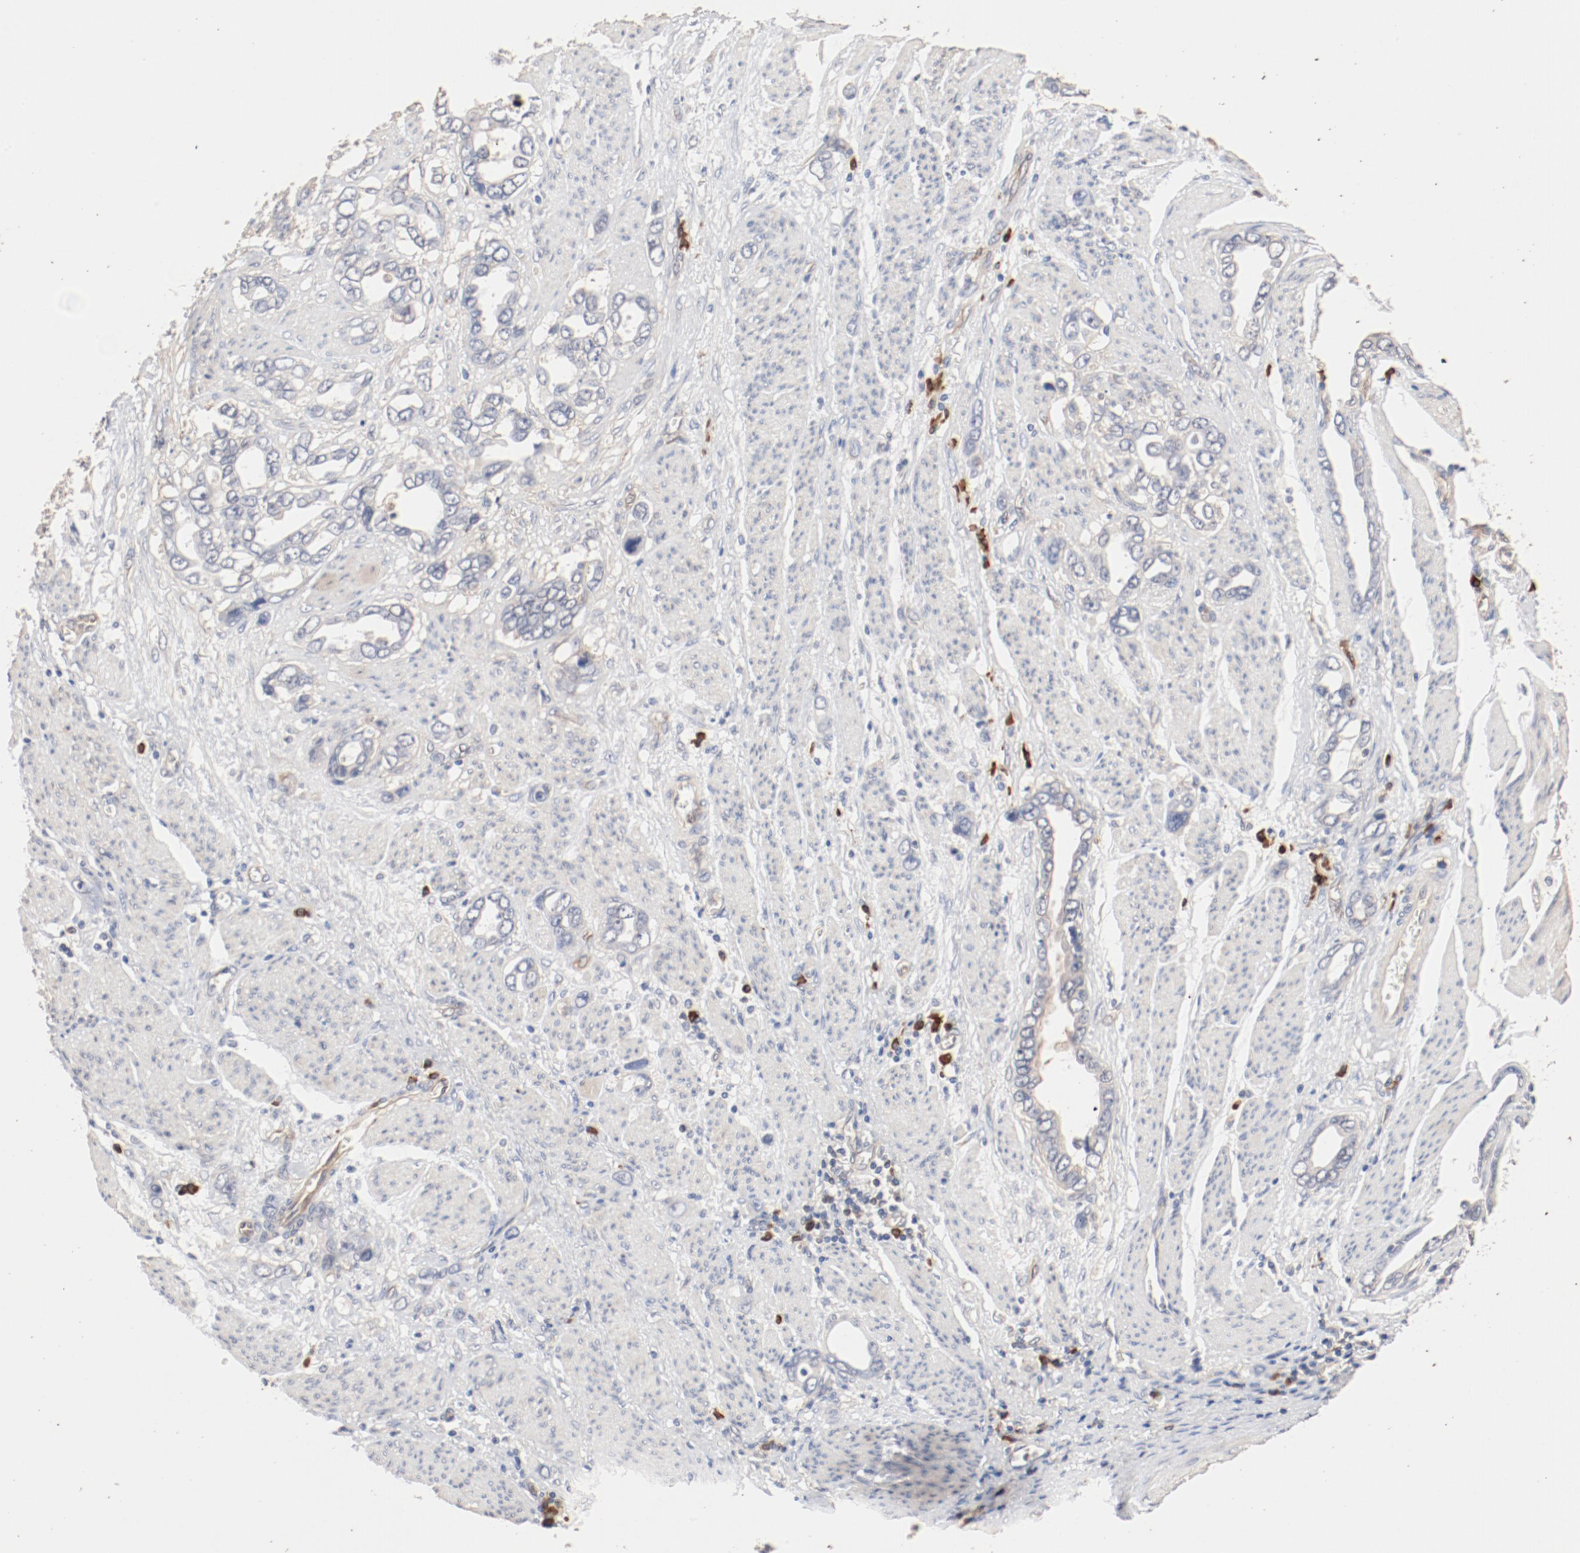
{"staining": {"intensity": "negative", "quantity": "none", "location": "none"}, "tissue": "stomach cancer", "cell_type": "Tumor cells", "image_type": "cancer", "snomed": [{"axis": "morphology", "description": "Adenocarcinoma, NOS"}, {"axis": "topography", "description": "Stomach"}], "caption": "The histopathology image demonstrates no staining of tumor cells in adenocarcinoma (stomach).", "gene": "UBE2J1", "patient": {"sex": "male", "age": 78}}